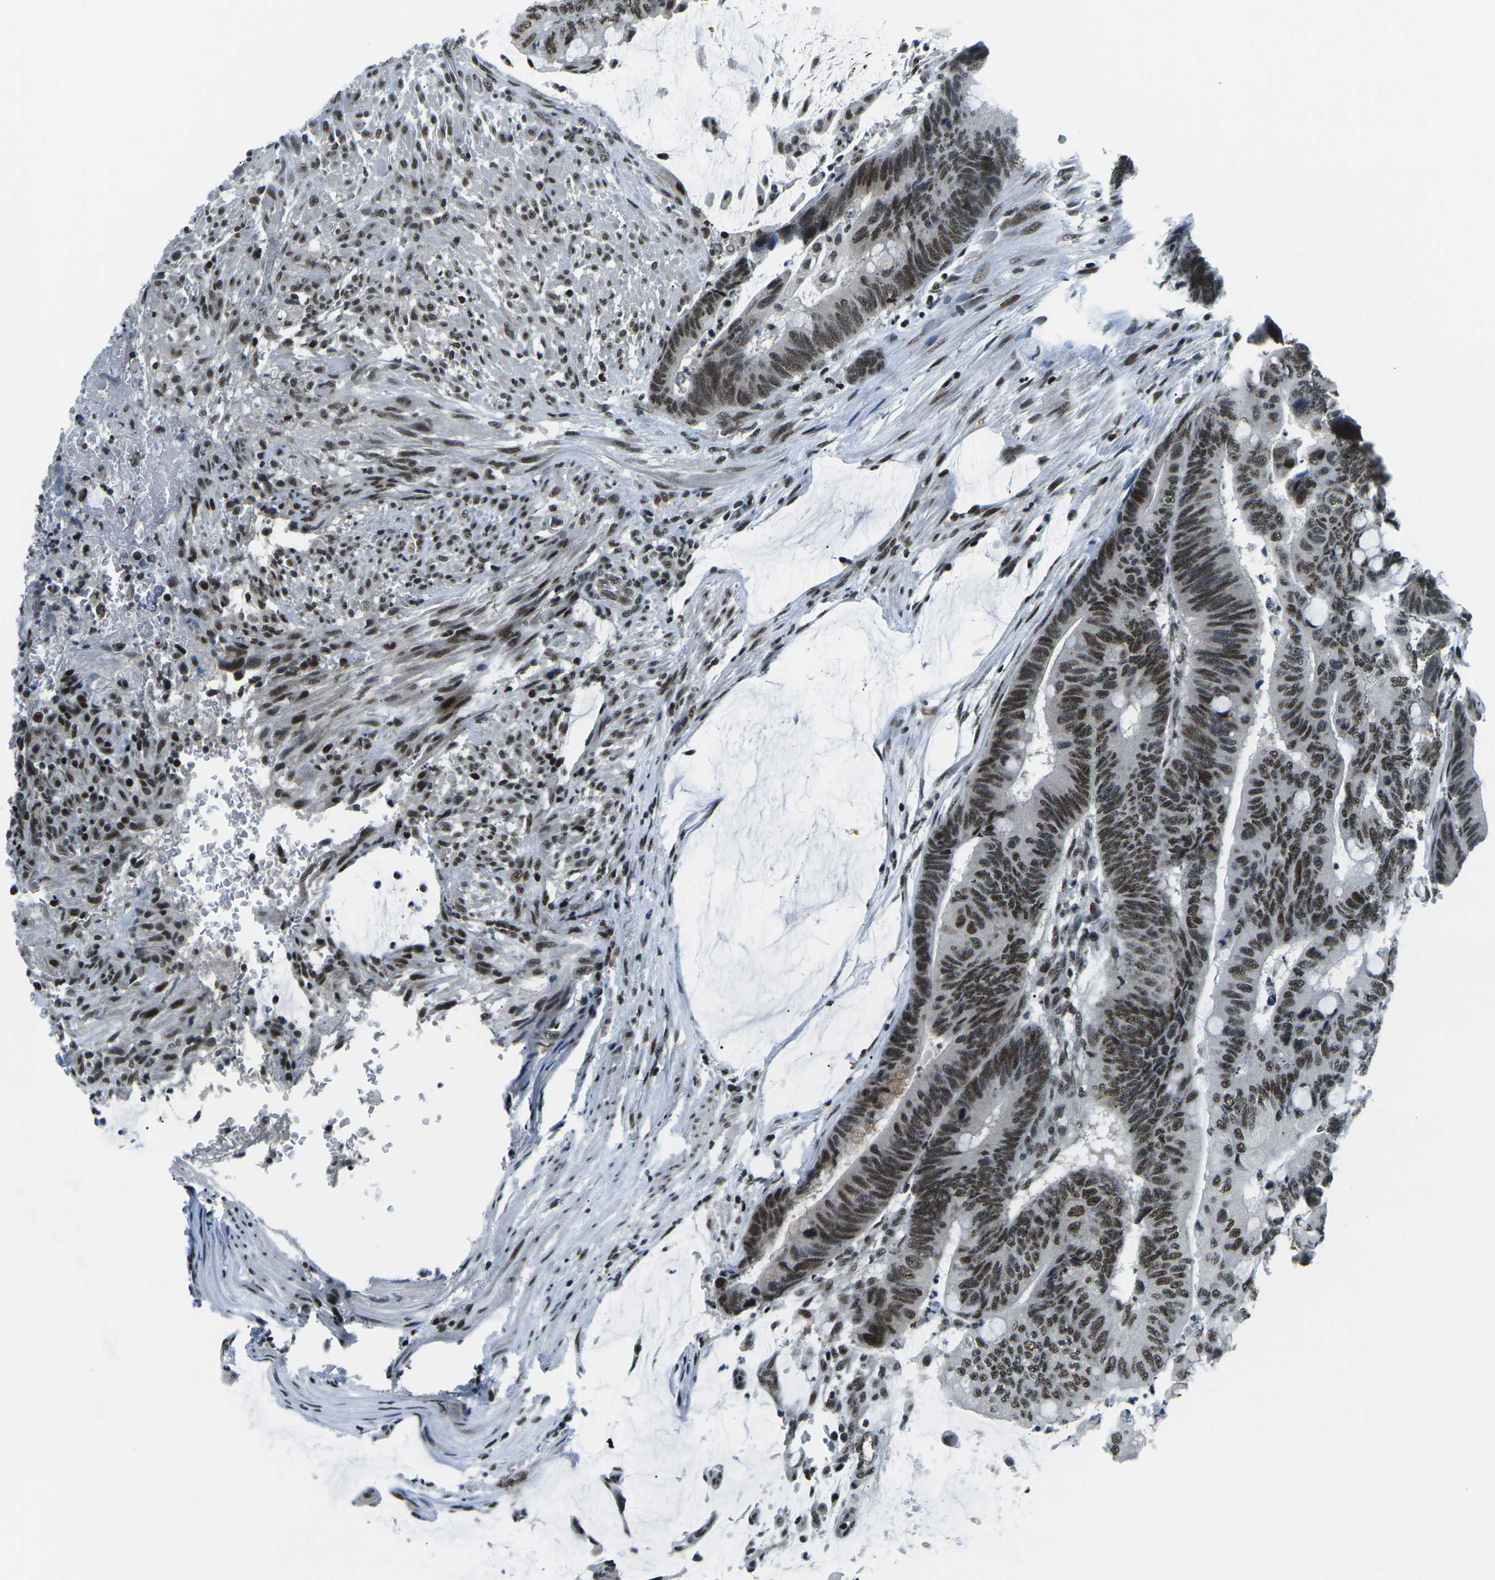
{"staining": {"intensity": "moderate", "quantity": ">75%", "location": "nuclear"}, "tissue": "colorectal cancer", "cell_type": "Tumor cells", "image_type": "cancer", "snomed": [{"axis": "morphology", "description": "Normal tissue, NOS"}, {"axis": "morphology", "description": "Adenocarcinoma, NOS"}, {"axis": "topography", "description": "Rectum"}], "caption": "The micrograph reveals staining of colorectal adenocarcinoma, revealing moderate nuclear protein expression (brown color) within tumor cells. (Brightfield microscopy of DAB IHC at high magnification).", "gene": "RBL2", "patient": {"sex": "male", "age": 92}}